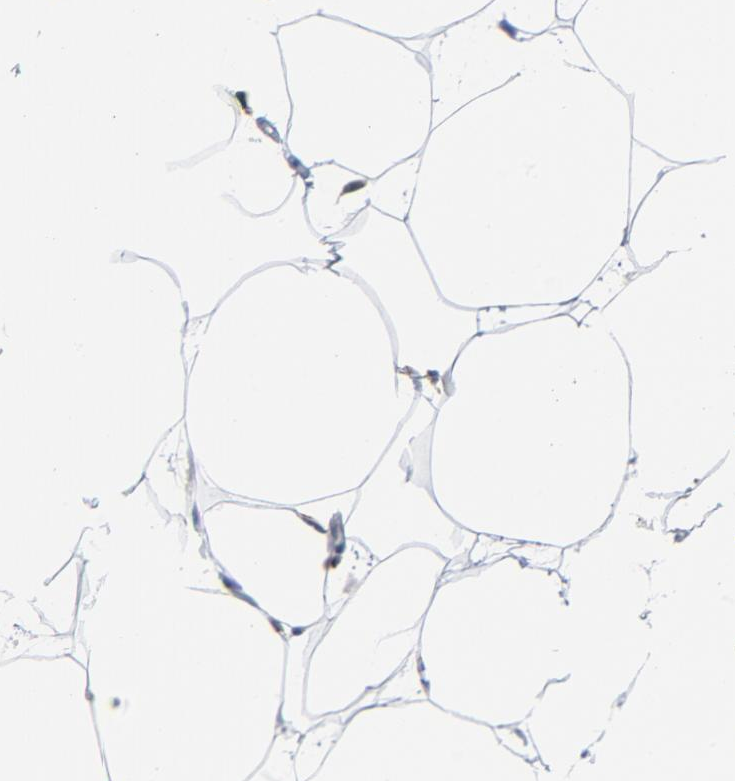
{"staining": {"intensity": "negative", "quantity": "none", "location": "none"}, "tissue": "adipose tissue", "cell_type": "Adipocytes", "image_type": "normal", "snomed": [{"axis": "morphology", "description": "Normal tissue, NOS"}, {"axis": "morphology", "description": "Duct carcinoma"}, {"axis": "topography", "description": "Breast"}, {"axis": "topography", "description": "Adipose tissue"}], "caption": "Immunohistochemistry image of benign adipose tissue stained for a protein (brown), which shows no positivity in adipocytes.", "gene": "YIPF6", "patient": {"sex": "female", "age": 37}}